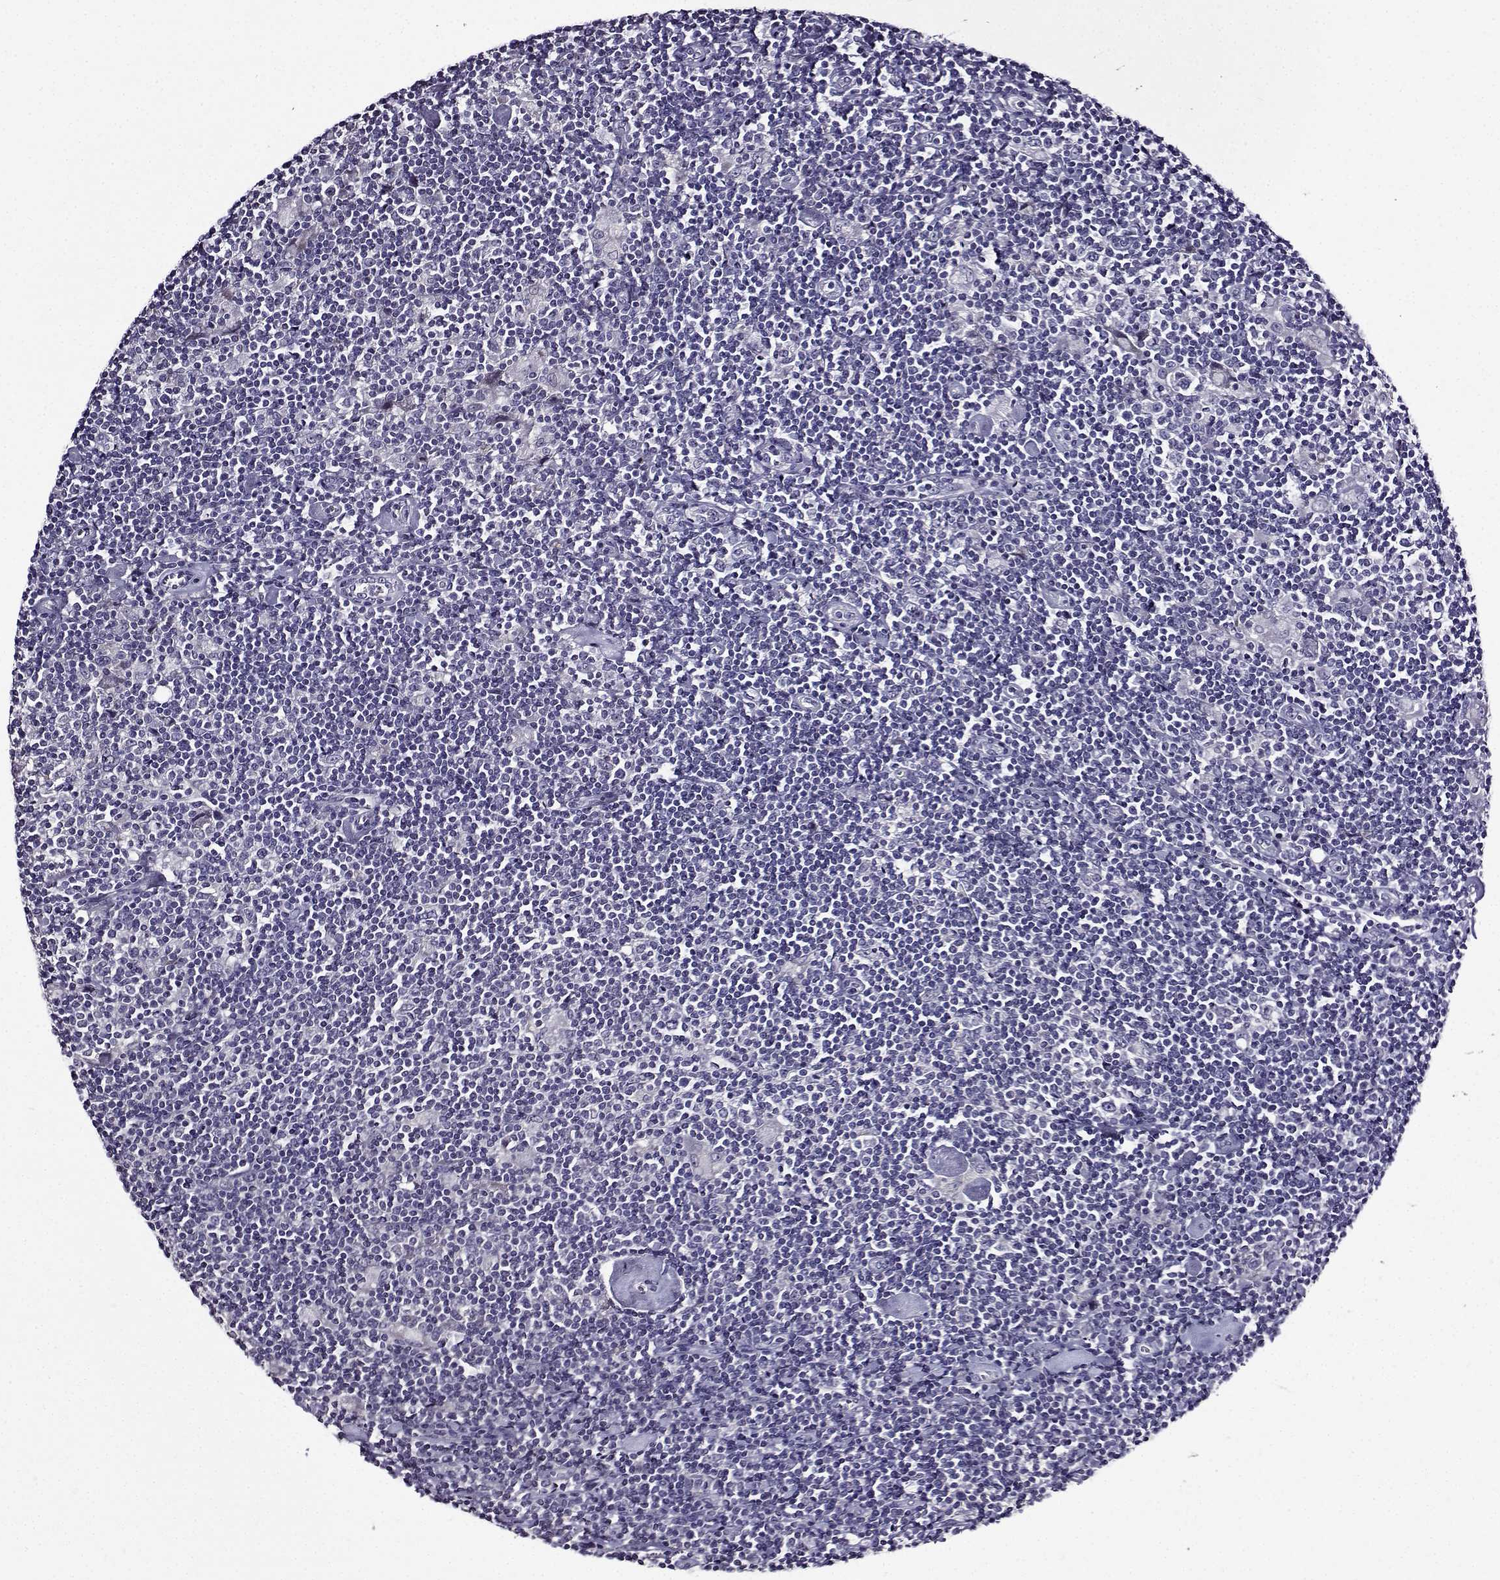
{"staining": {"intensity": "negative", "quantity": "none", "location": "none"}, "tissue": "lymphoma", "cell_type": "Tumor cells", "image_type": "cancer", "snomed": [{"axis": "morphology", "description": "Hodgkin's disease, NOS"}, {"axis": "topography", "description": "Lymph node"}], "caption": "A high-resolution histopathology image shows immunohistochemistry staining of lymphoma, which exhibits no significant expression in tumor cells.", "gene": "TMEM266", "patient": {"sex": "male", "age": 40}}